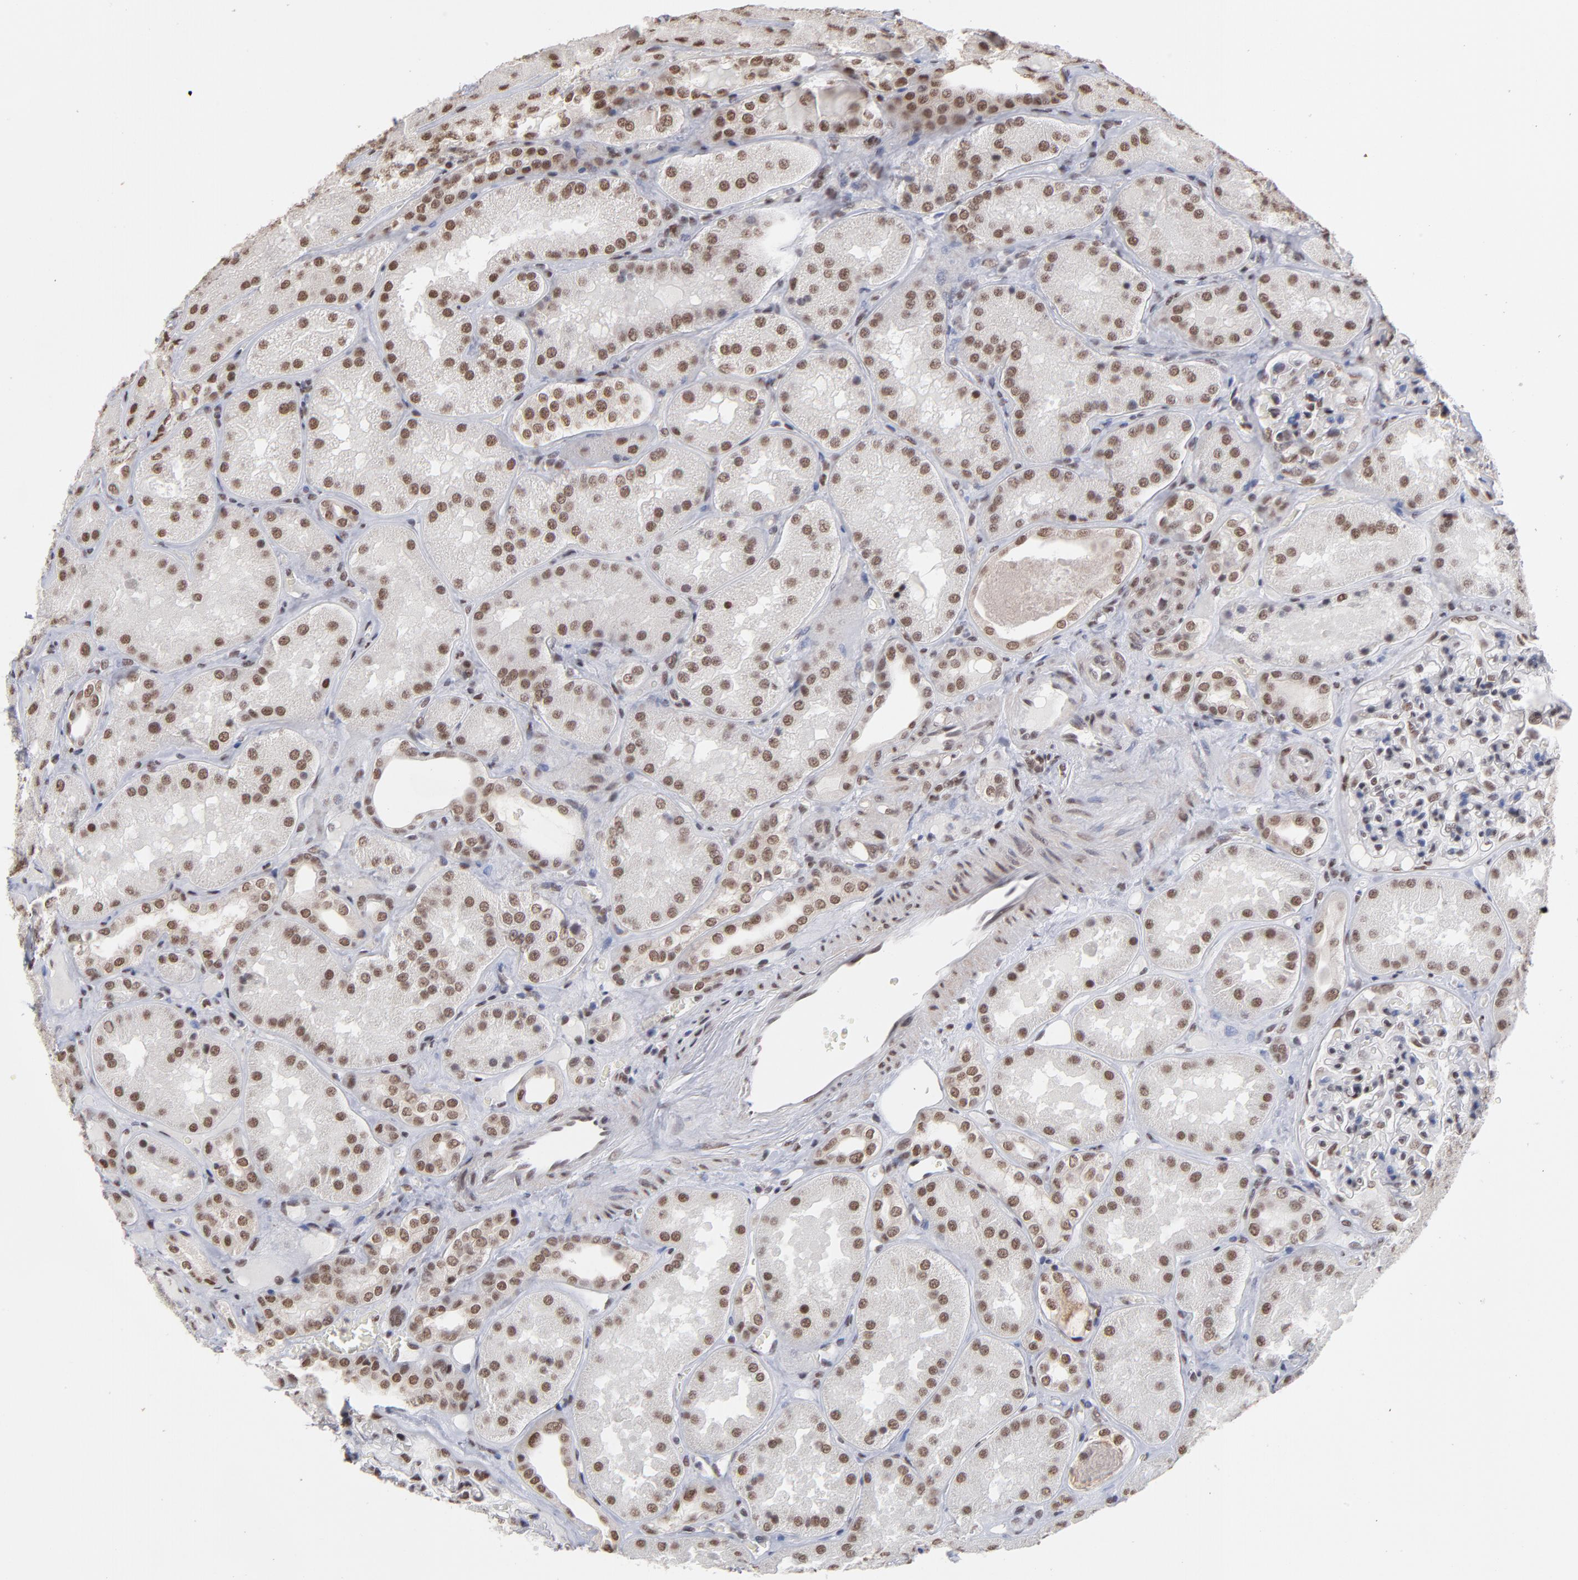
{"staining": {"intensity": "strong", "quantity": ">75%", "location": "nuclear"}, "tissue": "kidney", "cell_type": "Cells in glomeruli", "image_type": "normal", "snomed": [{"axis": "morphology", "description": "Normal tissue, NOS"}, {"axis": "topography", "description": "Kidney"}], "caption": "Immunohistochemical staining of unremarkable human kidney displays high levels of strong nuclear staining in about >75% of cells in glomeruli. The protein of interest is stained brown, and the nuclei are stained in blue (DAB IHC with brightfield microscopy, high magnification).", "gene": "ZNF3", "patient": {"sex": "female", "age": 56}}